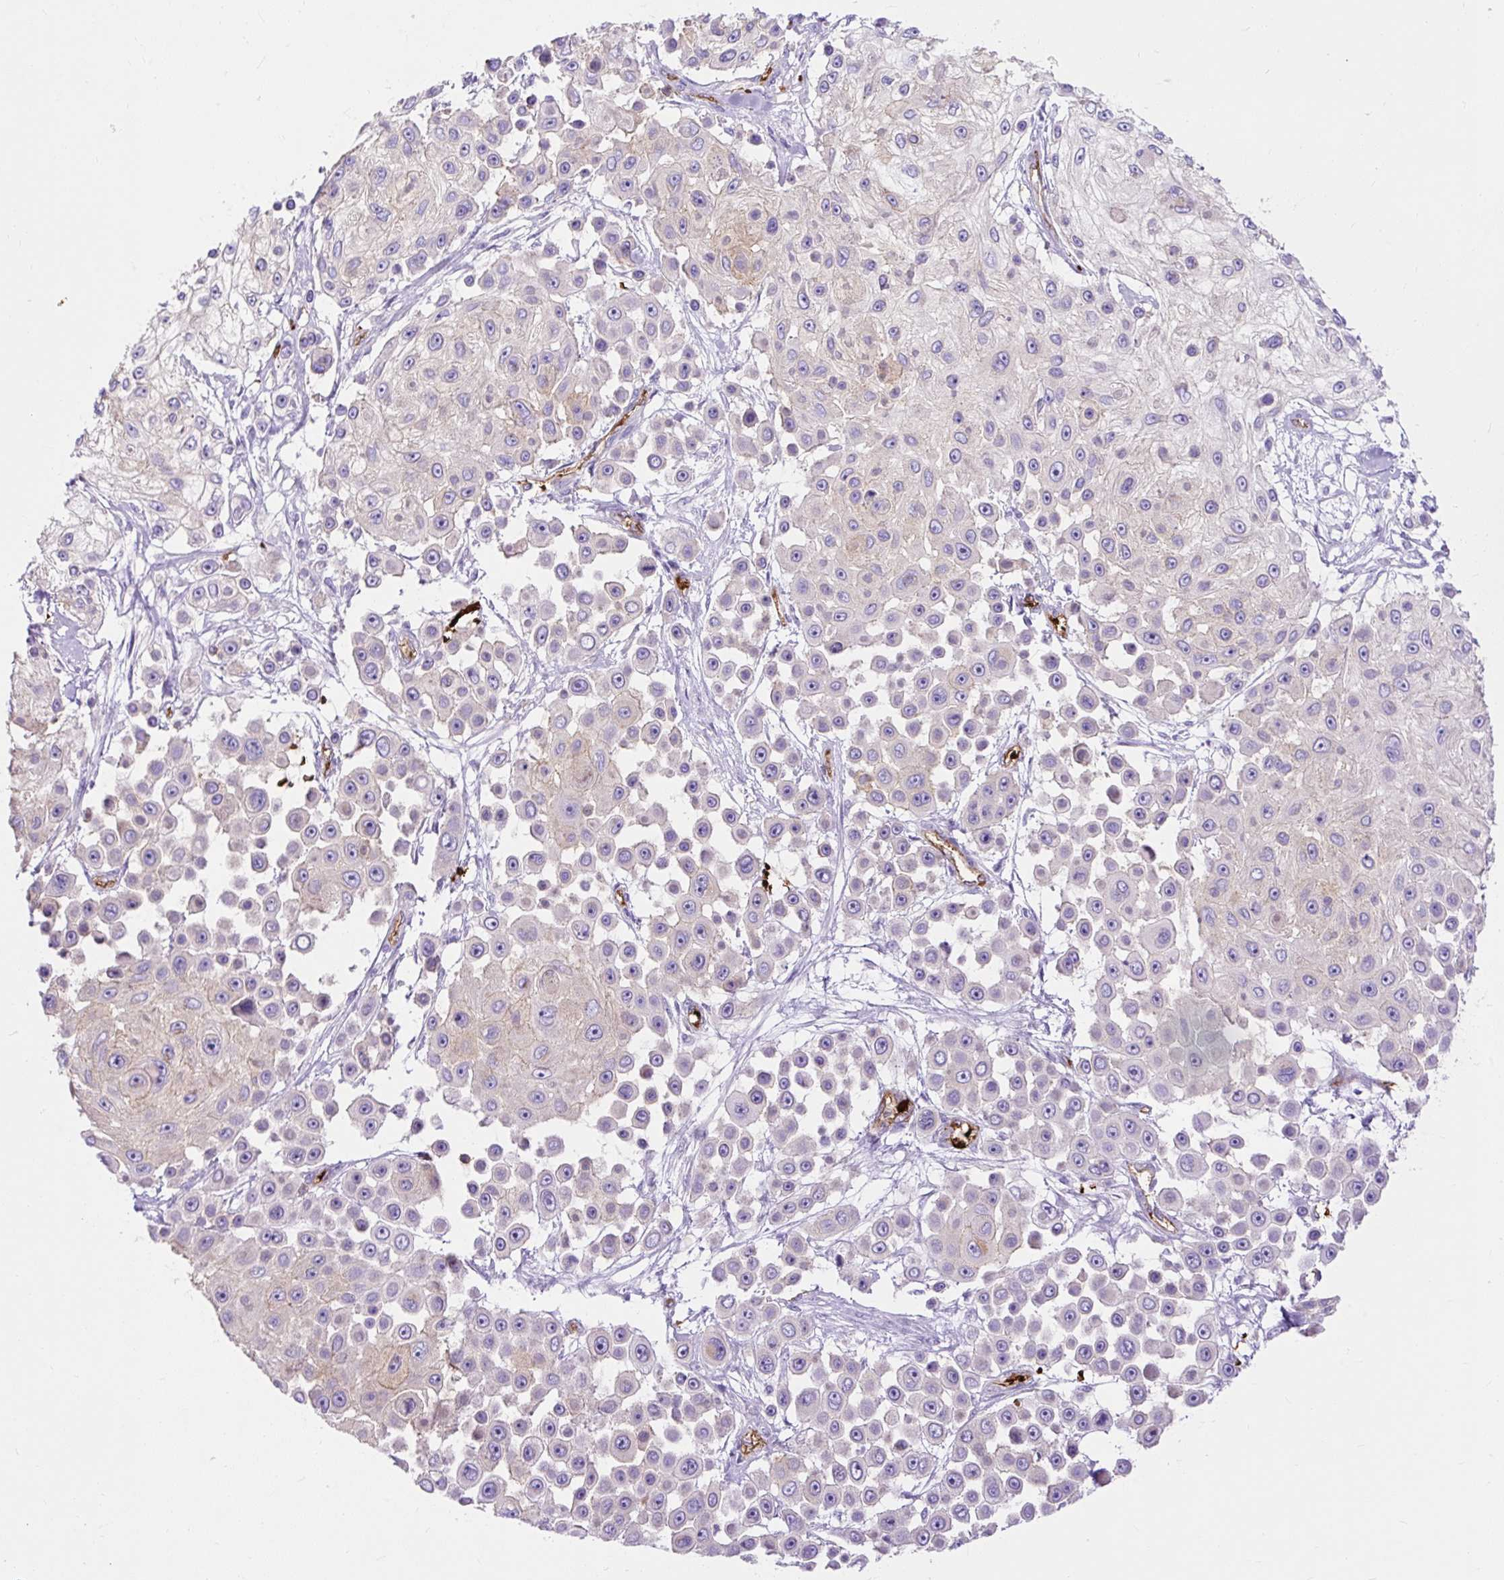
{"staining": {"intensity": "weak", "quantity": "25%-75%", "location": "cytoplasmic/membranous"}, "tissue": "skin cancer", "cell_type": "Tumor cells", "image_type": "cancer", "snomed": [{"axis": "morphology", "description": "Squamous cell carcinoma, NOS"}, {"axis": "topography", "description": "Skin"}], "caption": "A histopathology image of human skin squamous cell carcinoma stained for a protein reveals weak cytoplasmic/membranous brown staining in tumor cells. The protein of interest is shown in brown color, while the nuclei are stained blue.", "gene": "HIP1R", "patient": {"sex": "male", "age": 67}}